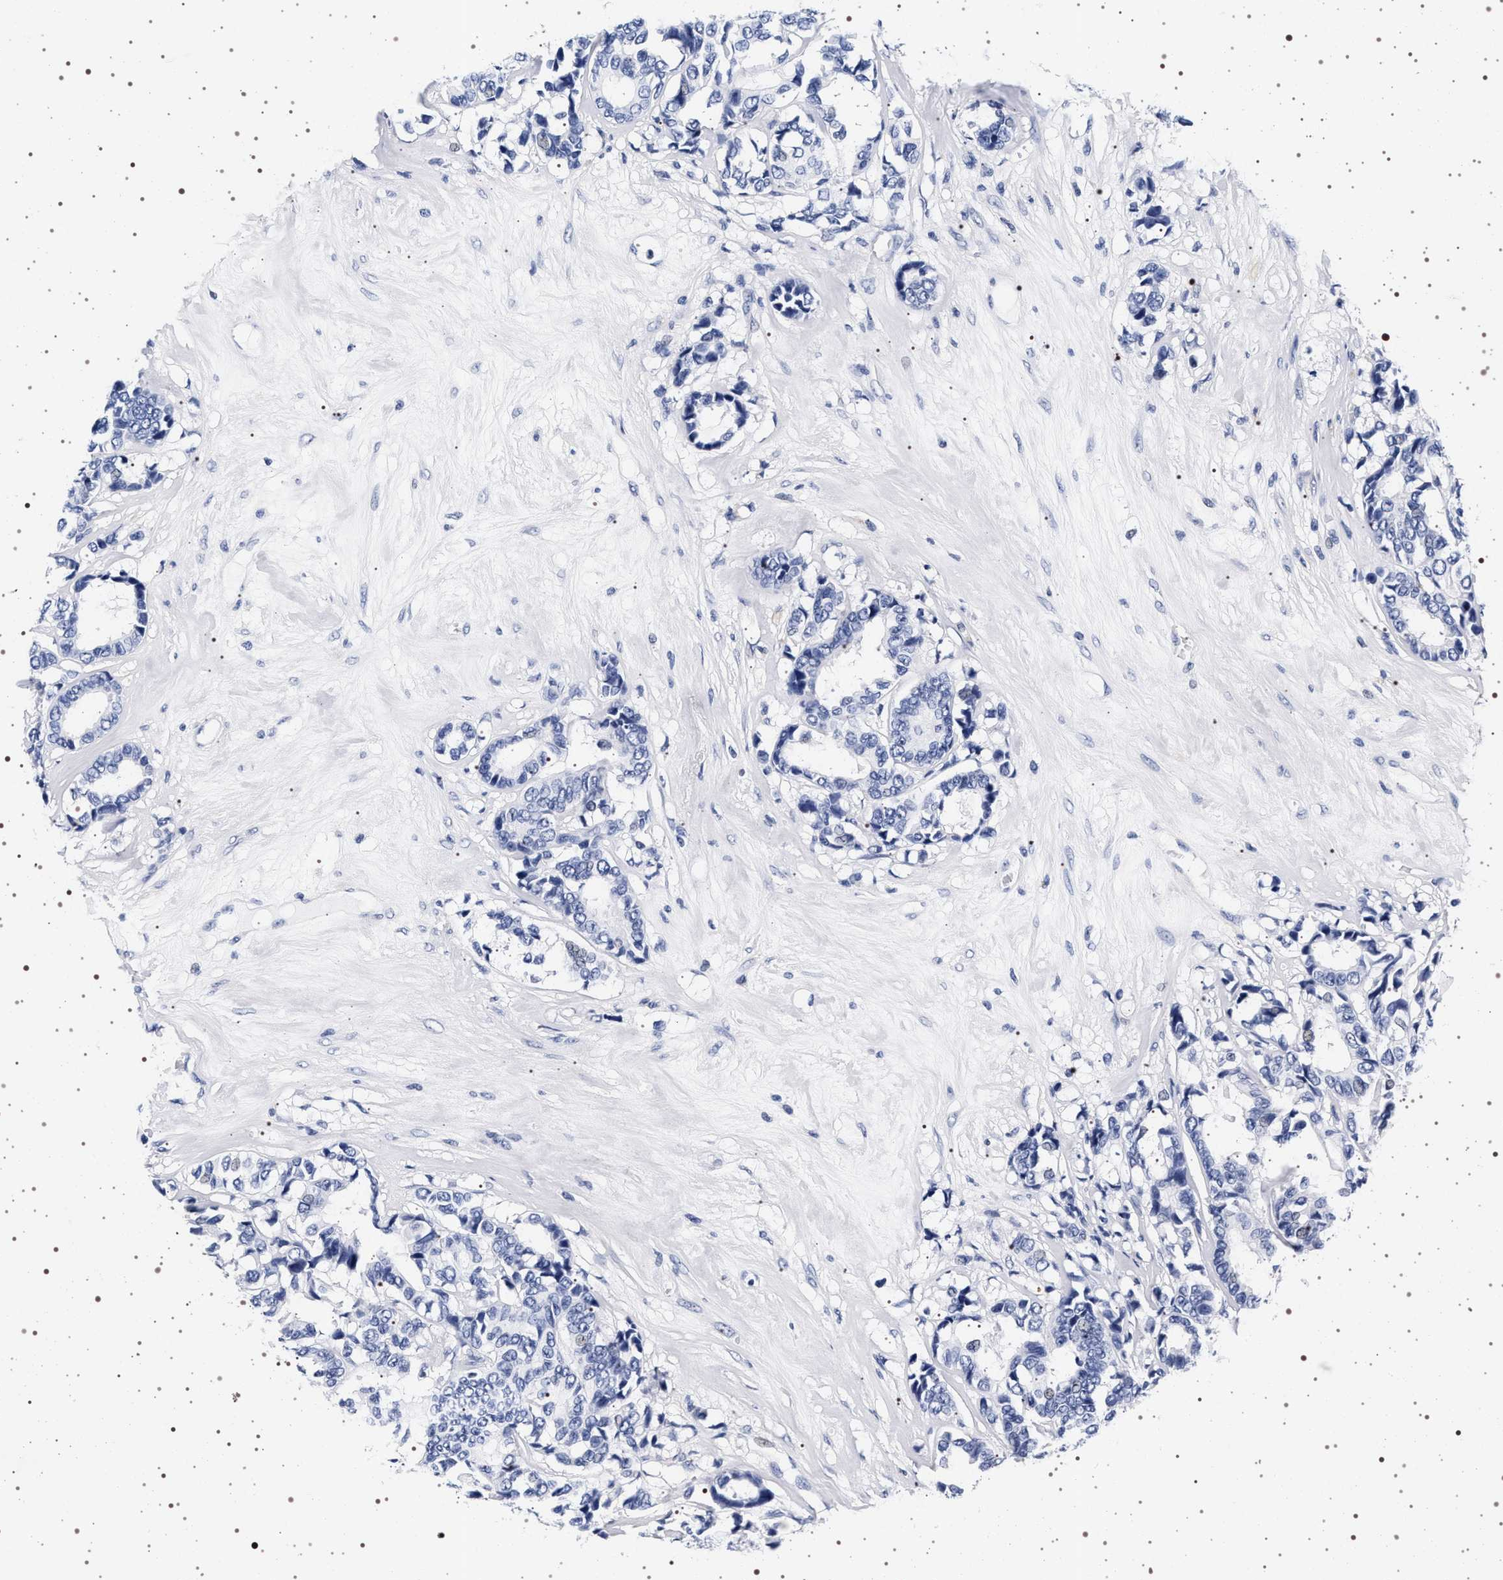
{"staining": {"intensity": "negative", "quantity": "none", "location": "none"}, "tissue": "breast cancer", "cell_type": "Tumor cells", "image_type": "cancer", "snomed": [{"axis": "morphology", "description": "Duct carcinoma"}, {"axis": "topography", "description": "Breast"}], "caption": "Breast intraductal carcinoma stained for a protein using IHC reveals no expression tumor cells.", "gene": "SYN1", "patient": {"sex": "female", "age": 87}}